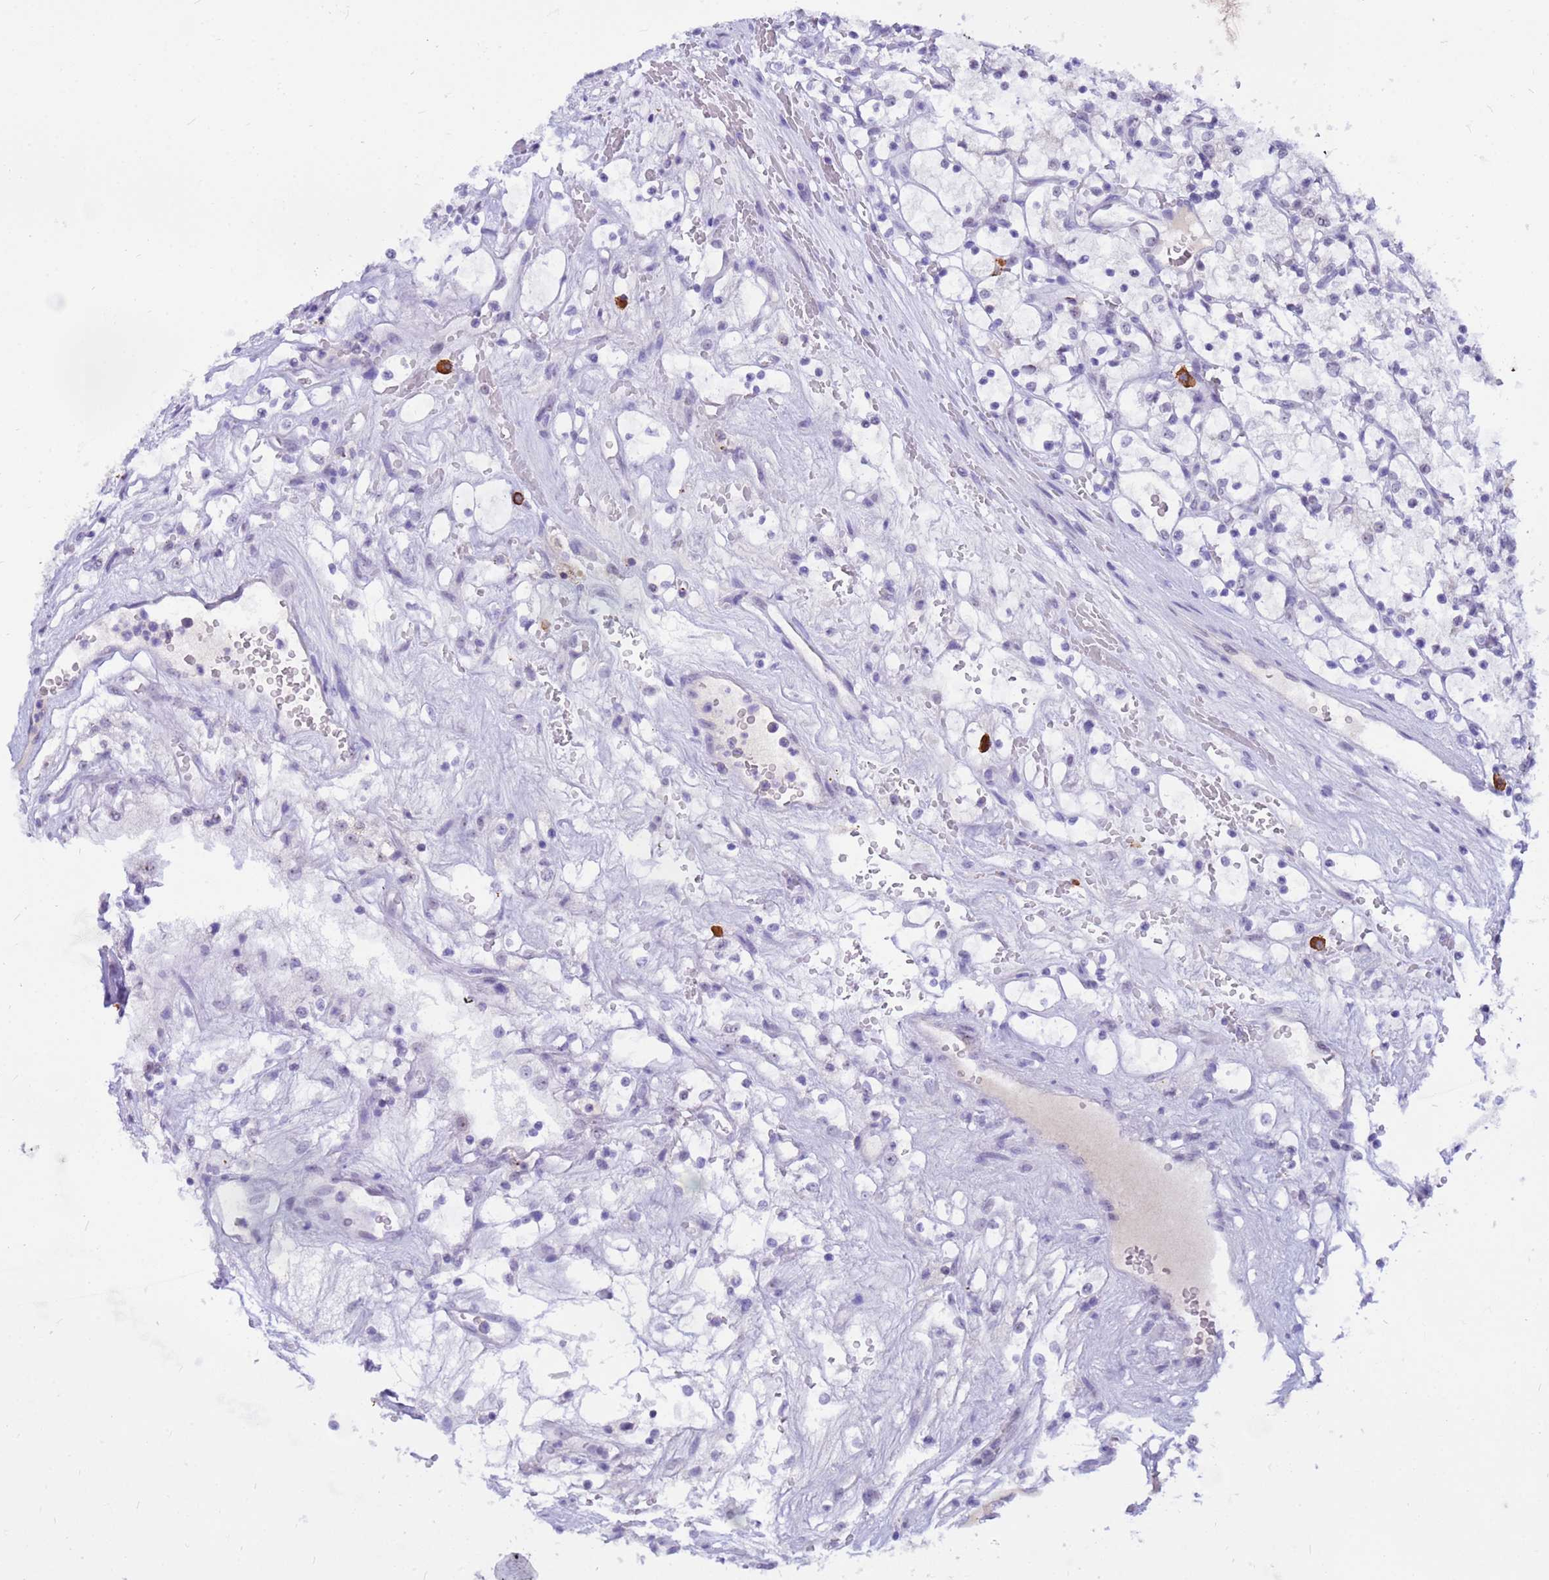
{"staining": {"intensity": "negative", "quantity": "none", "location": "none"}, "tissue": "renal cancer", "cell_type": "Tumor cells", "image_type": "cancer", "snomed": [{"axis": "morphology", "description": "Adenocarcinoma, NOS"}, {"axis": "topography", "description": "Kidney"}], "caption": "A high-resolution photomicrograph shows IHC staining of renal adenocarcinoma, which demonstrates no significant staining in tumor cells.", "gene": "DMRTC2", "patient": {"sex": "female", "age": 69}}